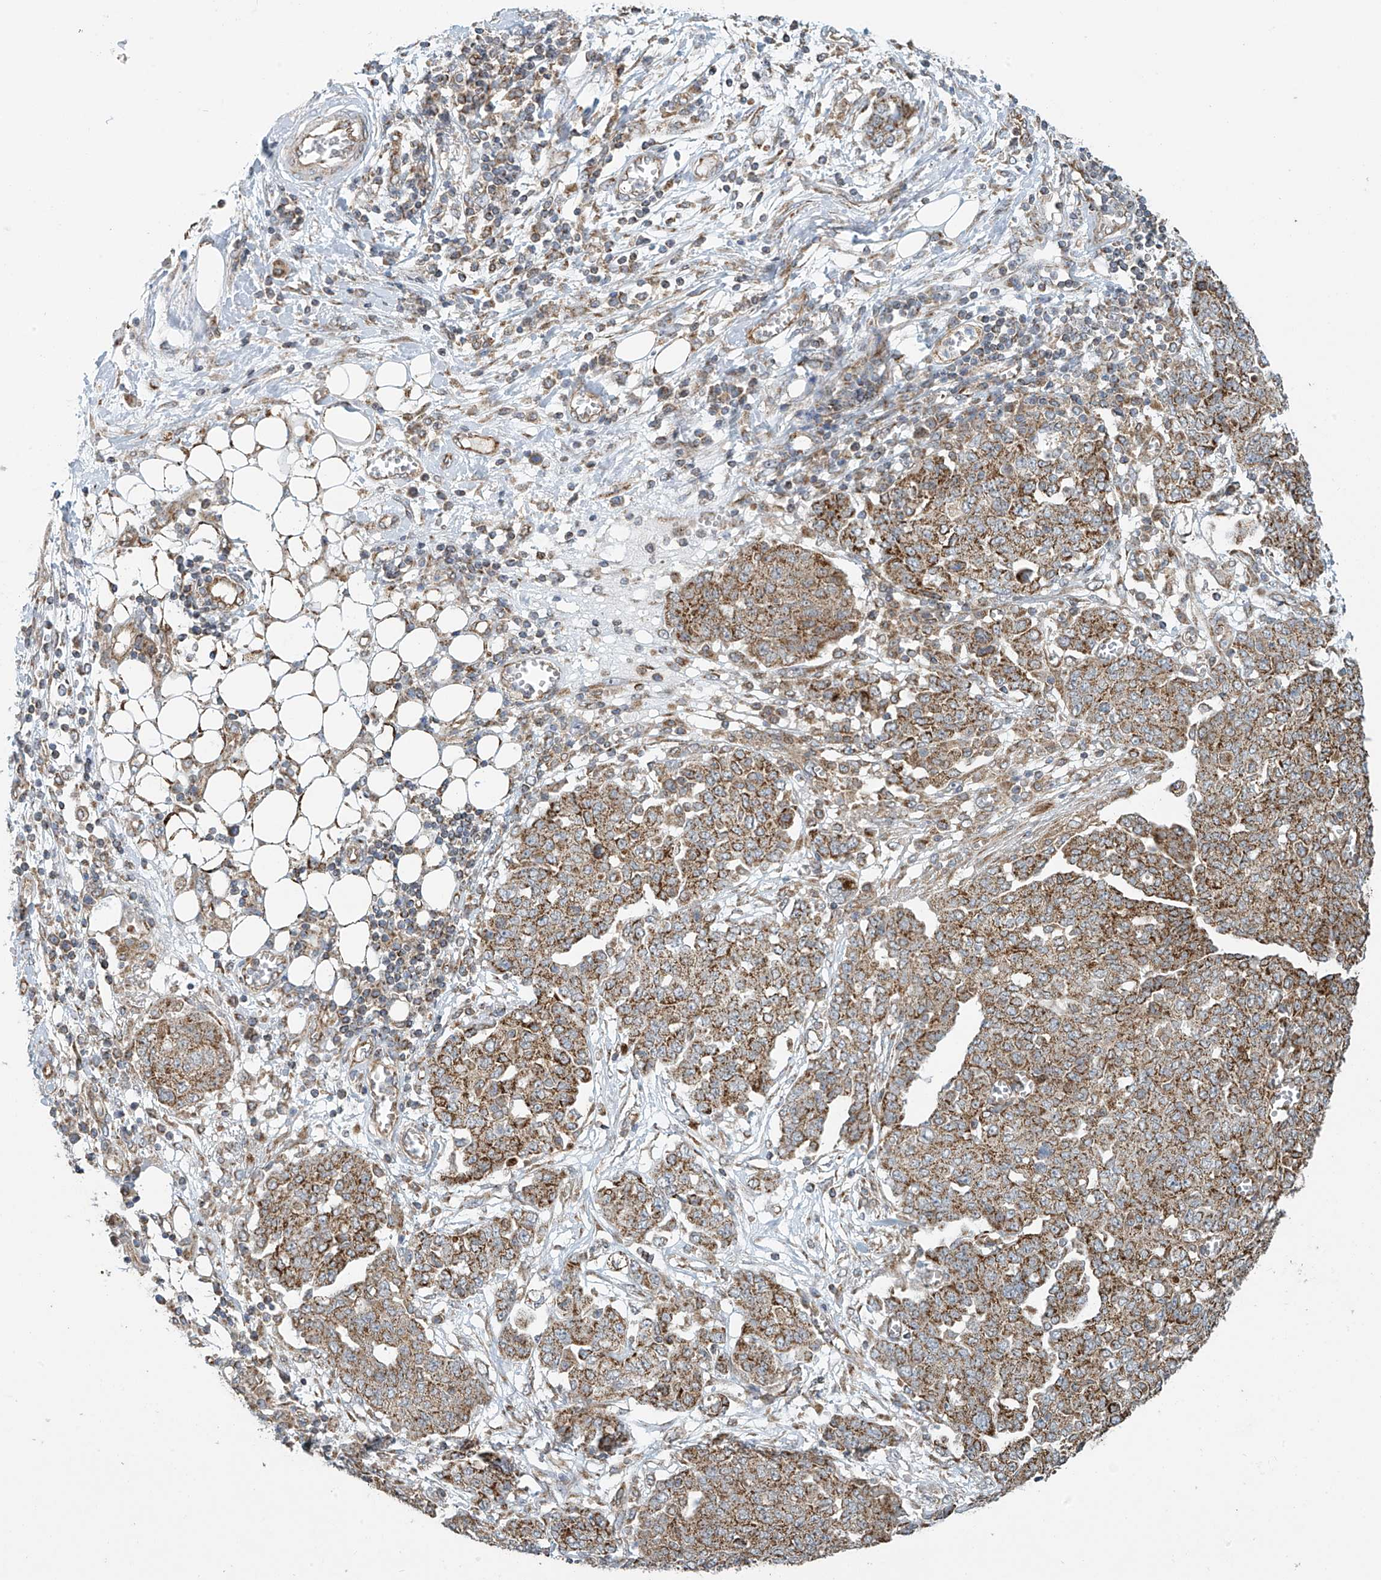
{"staining": {"intensity": "moderate", "quantity": ">75%", "location": "cytoplasmic/membranous"}, "tissue": "ovarian cancer", "cell_type": "Tumor cells", "image_type": "cancer", "snomed": [{"axis": "morphology", "description": "Cystadenocarcinoma, serous, NOS"}, {"axis": "topography", "description": "Soft tissue"}, {"axis": "topography", "description": "Ovary"}], "caption": "Serous cystadenocarcinoma (ovarian) stained with DAB (3,3'-diaminobenzidine) immunohistochemistry (IHC) displays medium levels of moderate cytoplasmic/membranous positivity in about >75% of tumor cells. The staining was performed using DAB (3,3'-diaminobenzidine), with brown indicating positive protein expression. Nuclei are stained blue with hematoxylin.", "gene": "METTL6", "patient": {"sex": "female", "age": 57}}